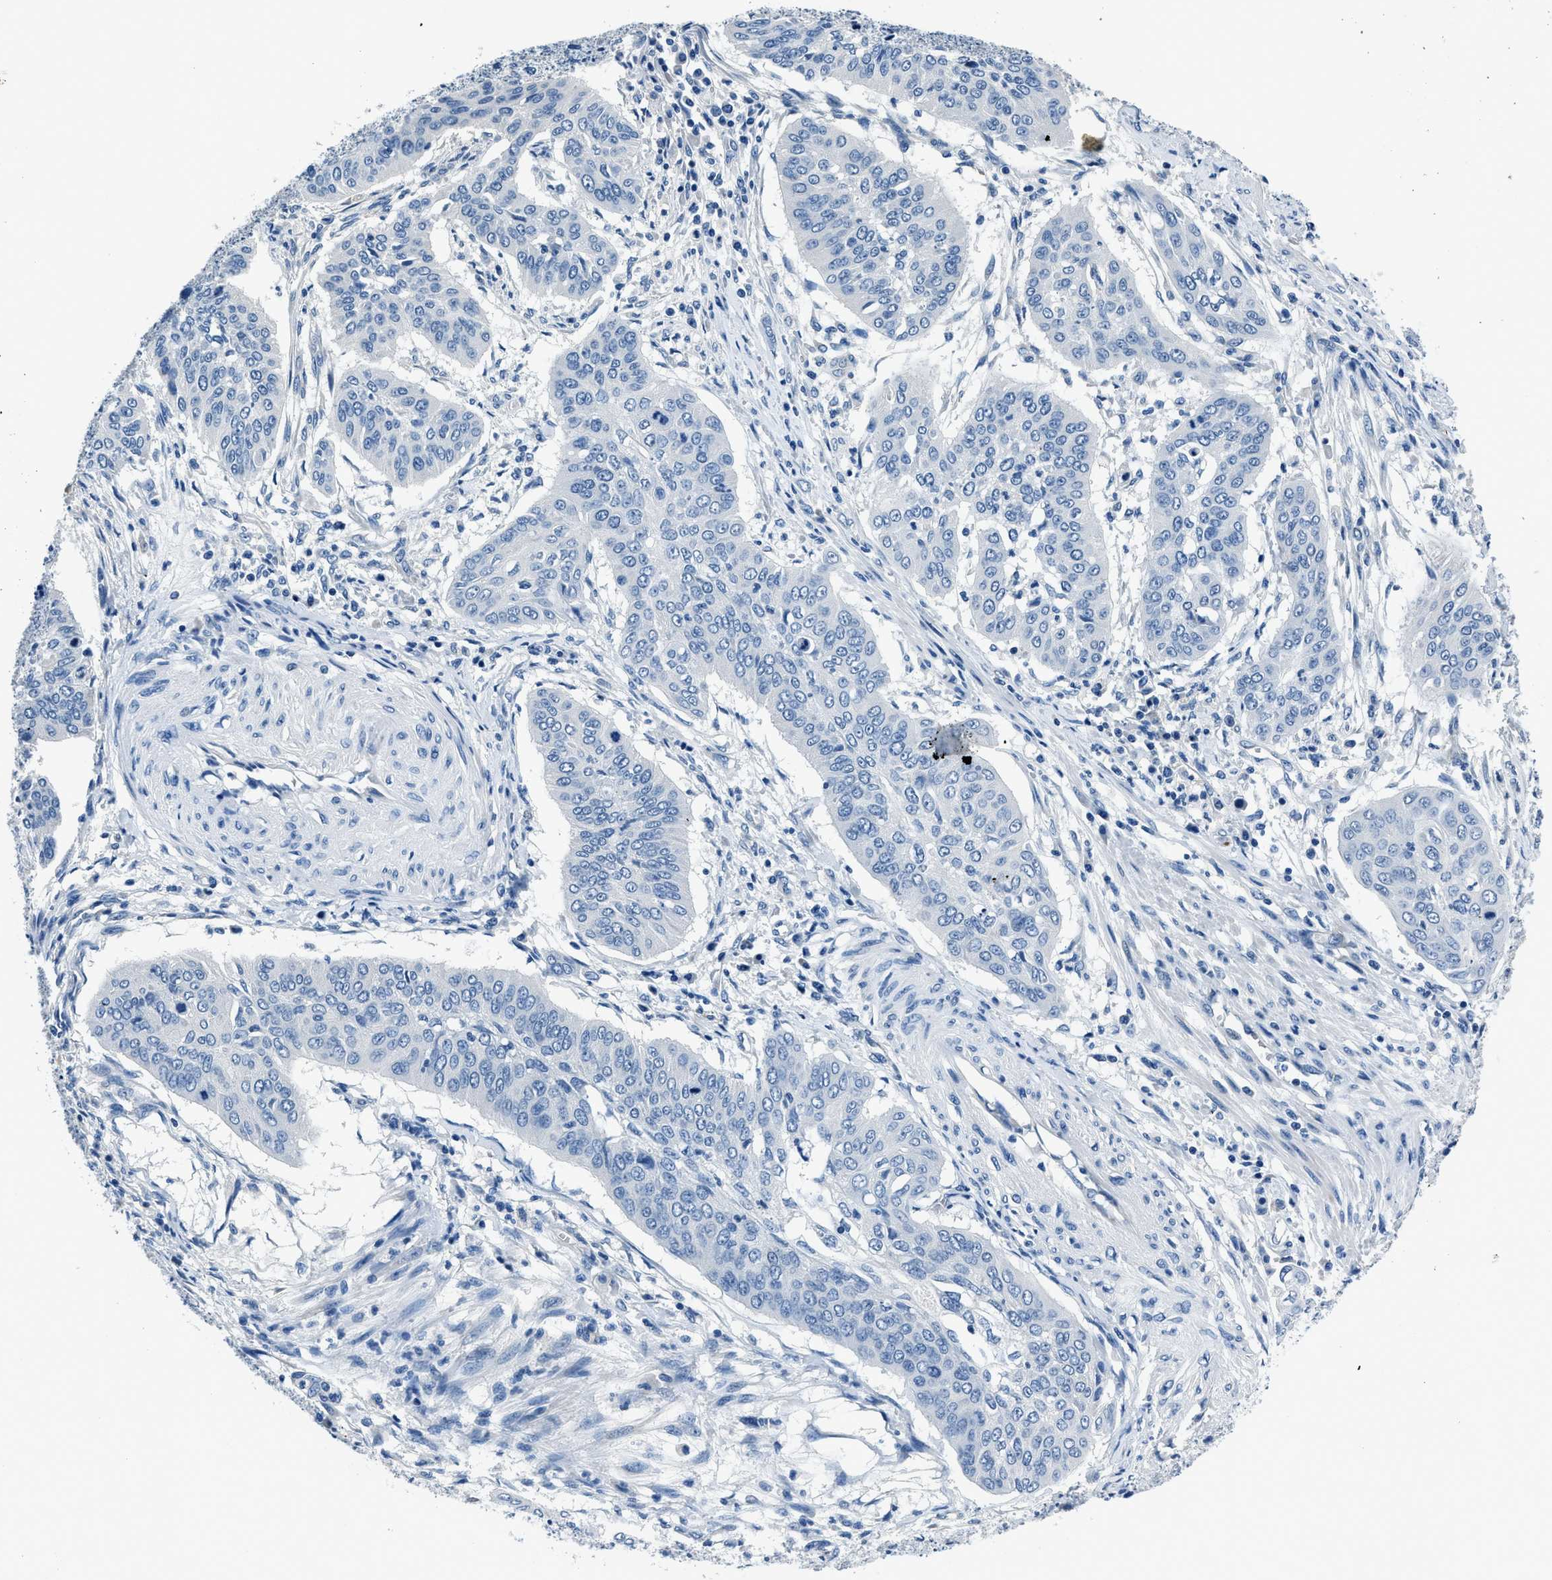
{"staining": {"intensity": "negative", "quantity": "none", "location": "none"}, "tissue": "cervical cancer", "cell_type": "Tumor cells", "image_type": "cancer", "snomed": [{"axis": "morphology", "description": "Normal tissue, NOS"}, {"axis": "morphology", "description": "Squamous cell carcinoma, NOS"}, {"axis": "topography", "description": "Cervix"}], "caption": "Squamous cell carcinoma (cervical) stained for a protein using immunohistochemistry shows no positivity tumor cells.", "gene": "GJA3", "patient": {"sex": "female", "age": 39}}